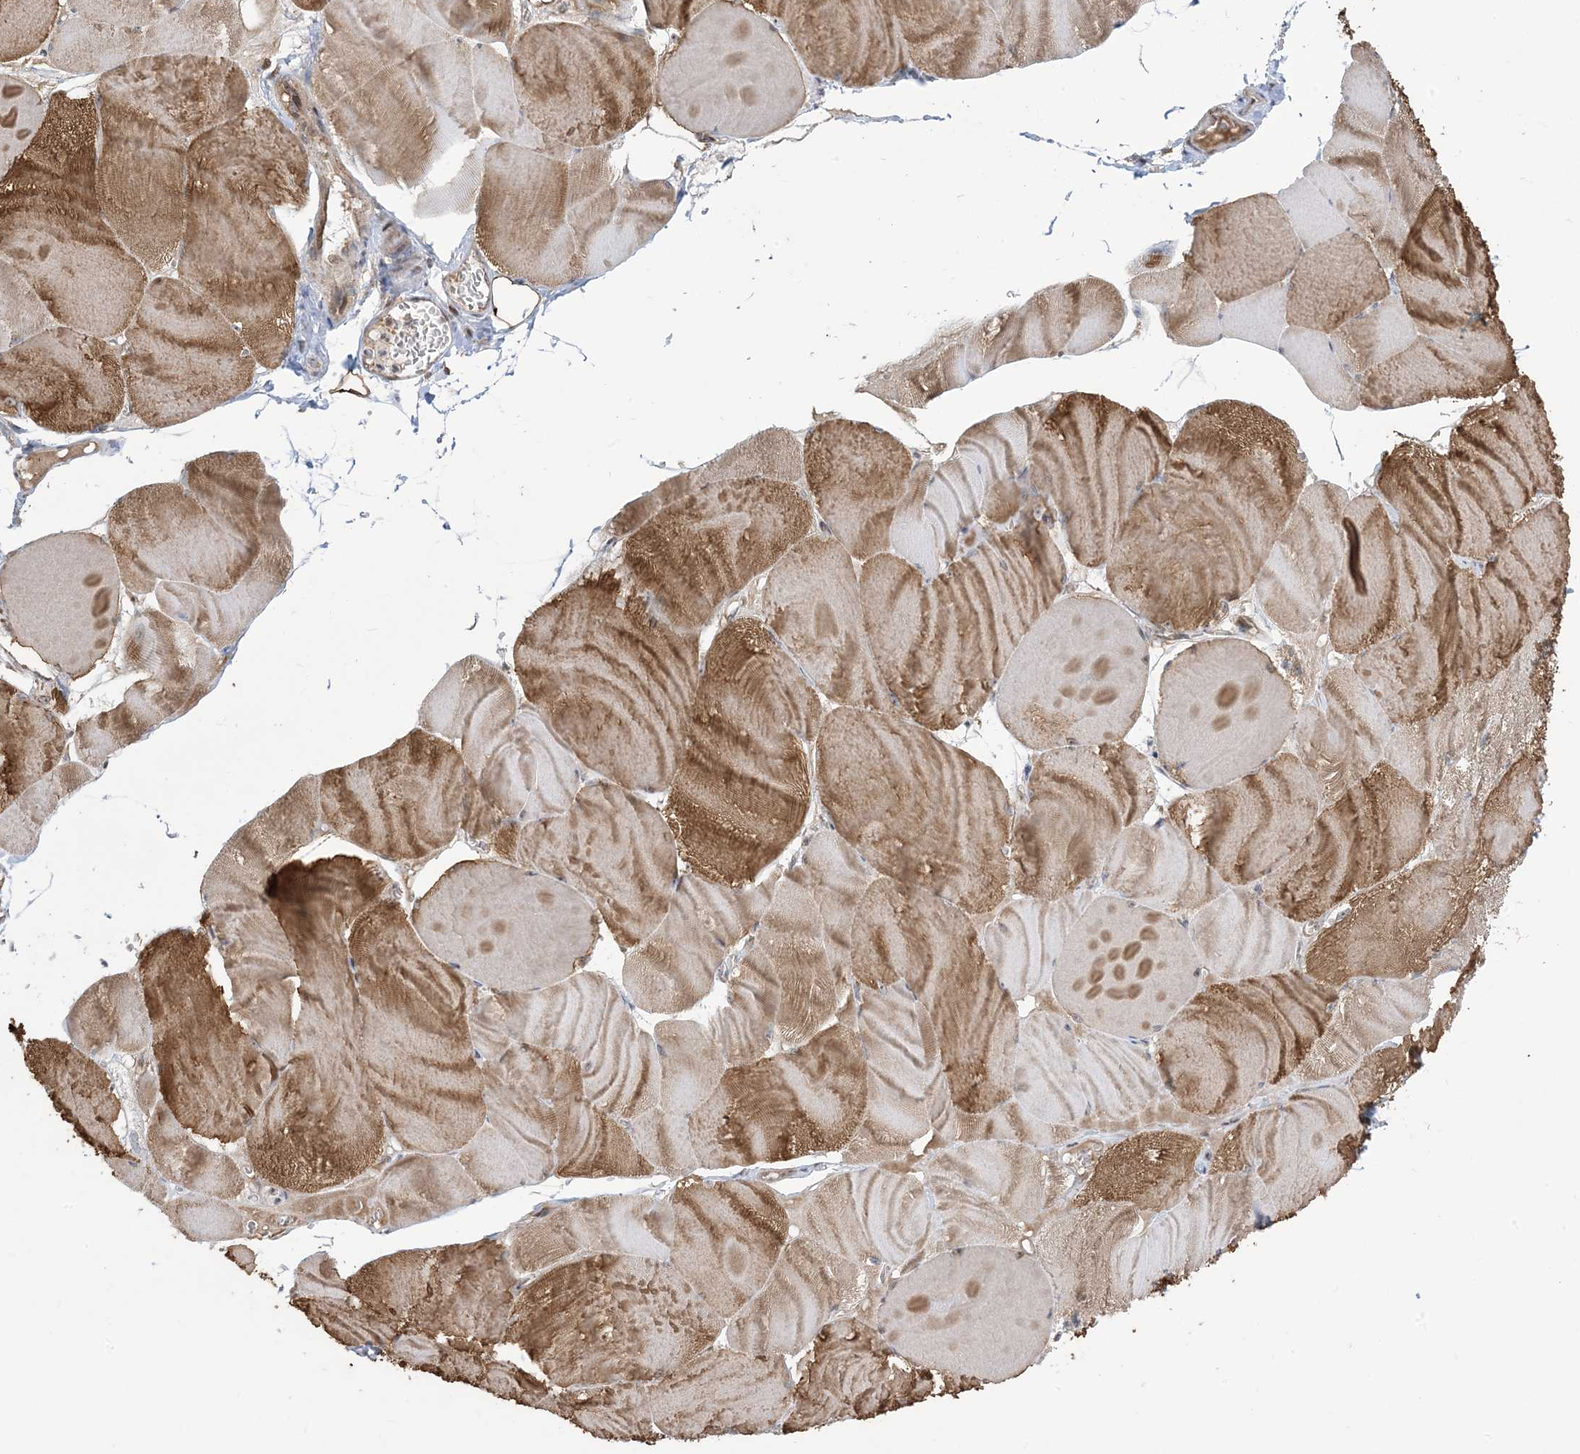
{"staining": {"intensity": "moderate", "quantity": ">75%", "location": "cytoplasmic/membranous"}, "tissue": "skeletal muscle", "cell_type": "Myocytes", "image_type": "normal", "snomed": [{"axis": "morphology", "description": "Normal tissue, NOS"}, {"axis": "morphology", "description": "Basal cell carcinoma"}, {"axis": "topography", "description": "Skeletal muscle"}], "caption": "An image of skeletal muscle stained for a protein displays moderate cytoplasmic/membranous brown staining in myocytes. Immunohistochemistry (ihc) stains the protein in brown and the nuclei are stained blue.", "gene": "MAPKBP1", "patient": {"sex": "female", "age": 64}}